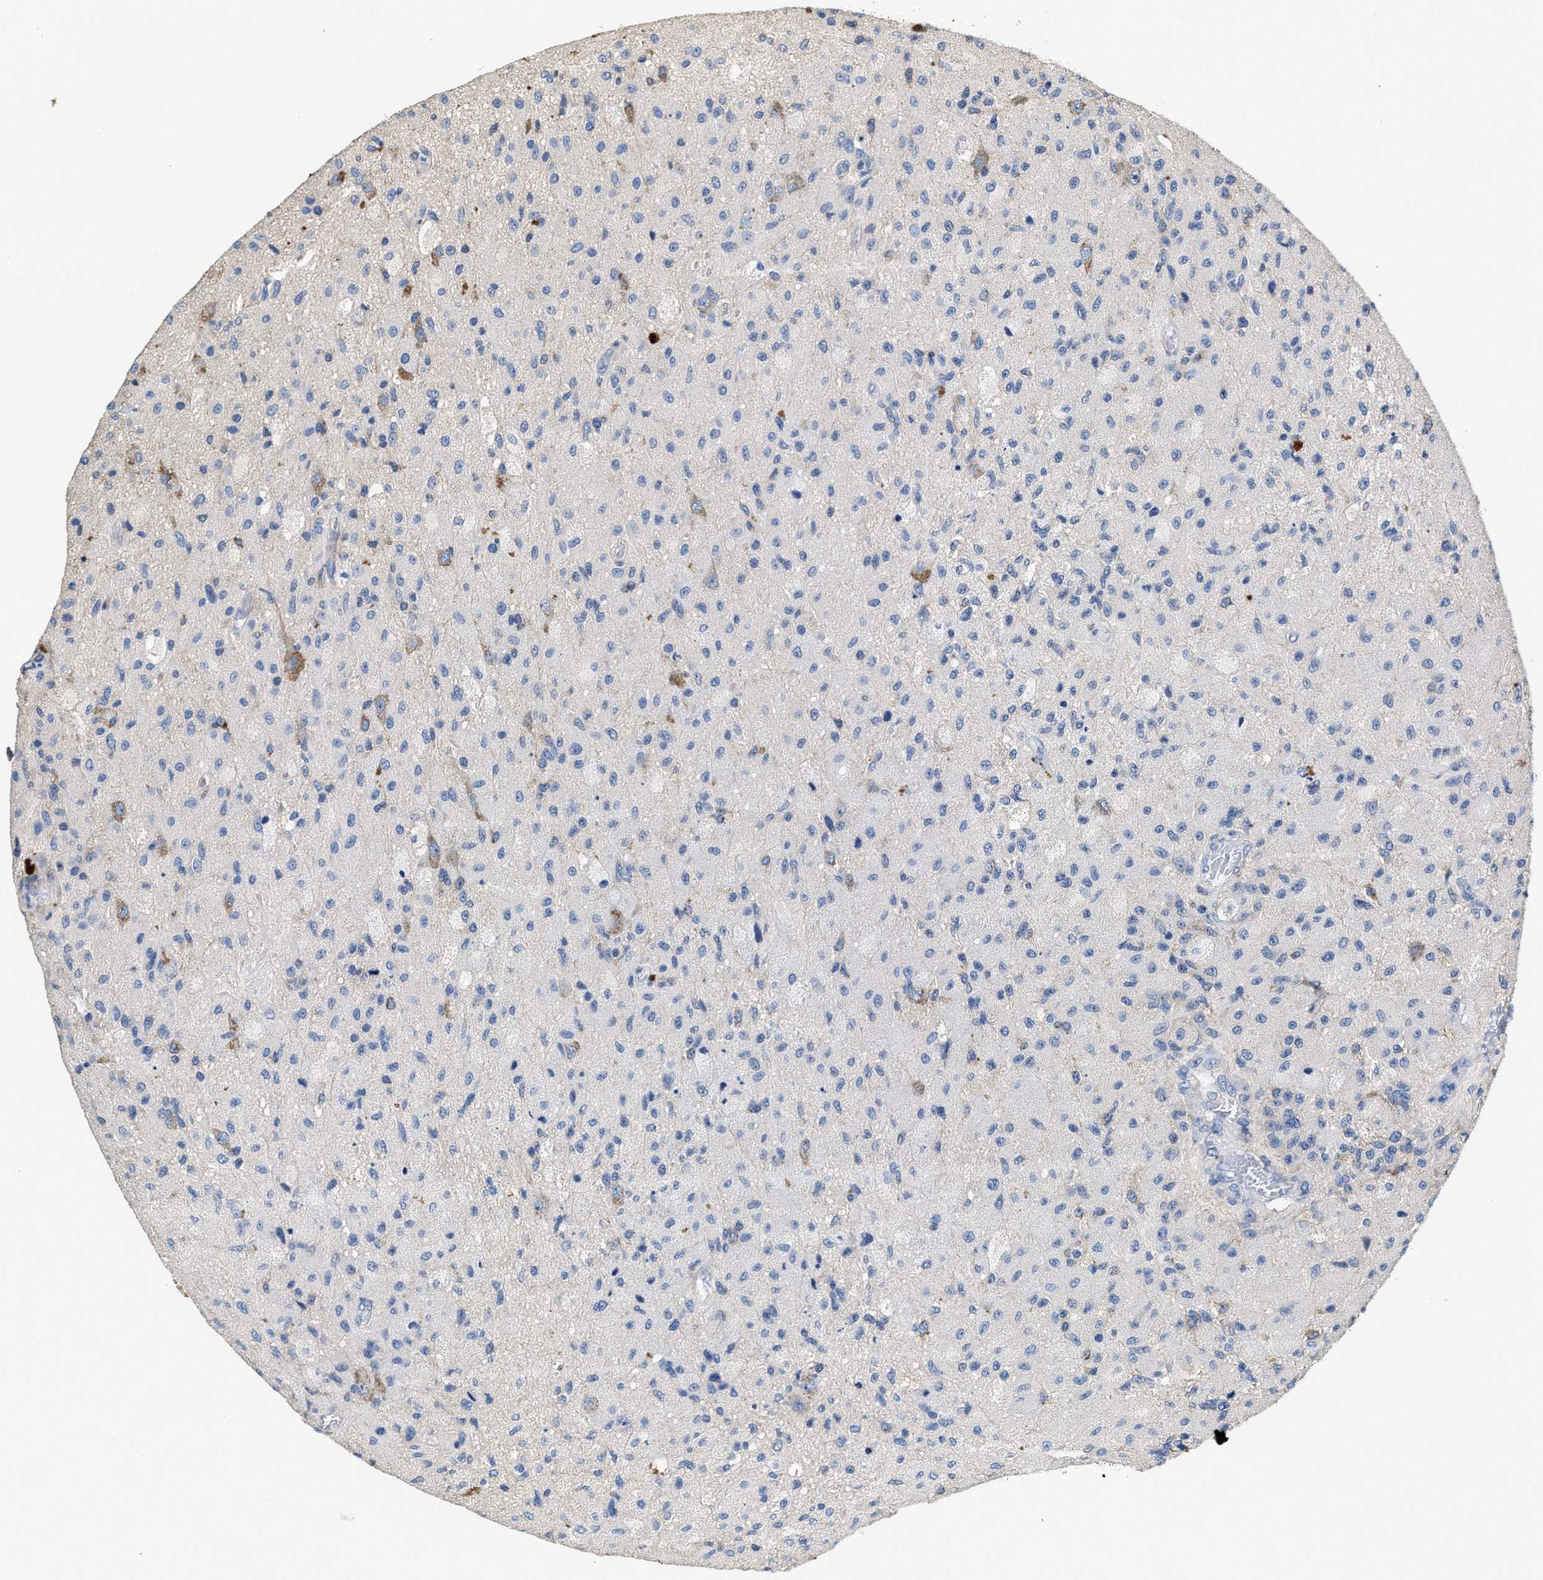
{"staining": {"intensity": "negative", "quantity": "none", "location": "none"}, "tissue": "glioma", "cell_type": "Tumor cells", "image_type": "cancer", "snomed": [{"axis": "morphology", "description": "Normal tissue, NOS"}, {"axis": "morphology", "description": "Glioma, malignant, High grade"}, {"axis": "topography", "description": "Cerebral cortex"}], "caption": "Immunohistochemical staining of glioma displays no significant staining in tumor cells. (DAB IHC with hematoxylin counter stain).", "gene": "PEG10", "patient": {"sex": "male", "age": 77}}